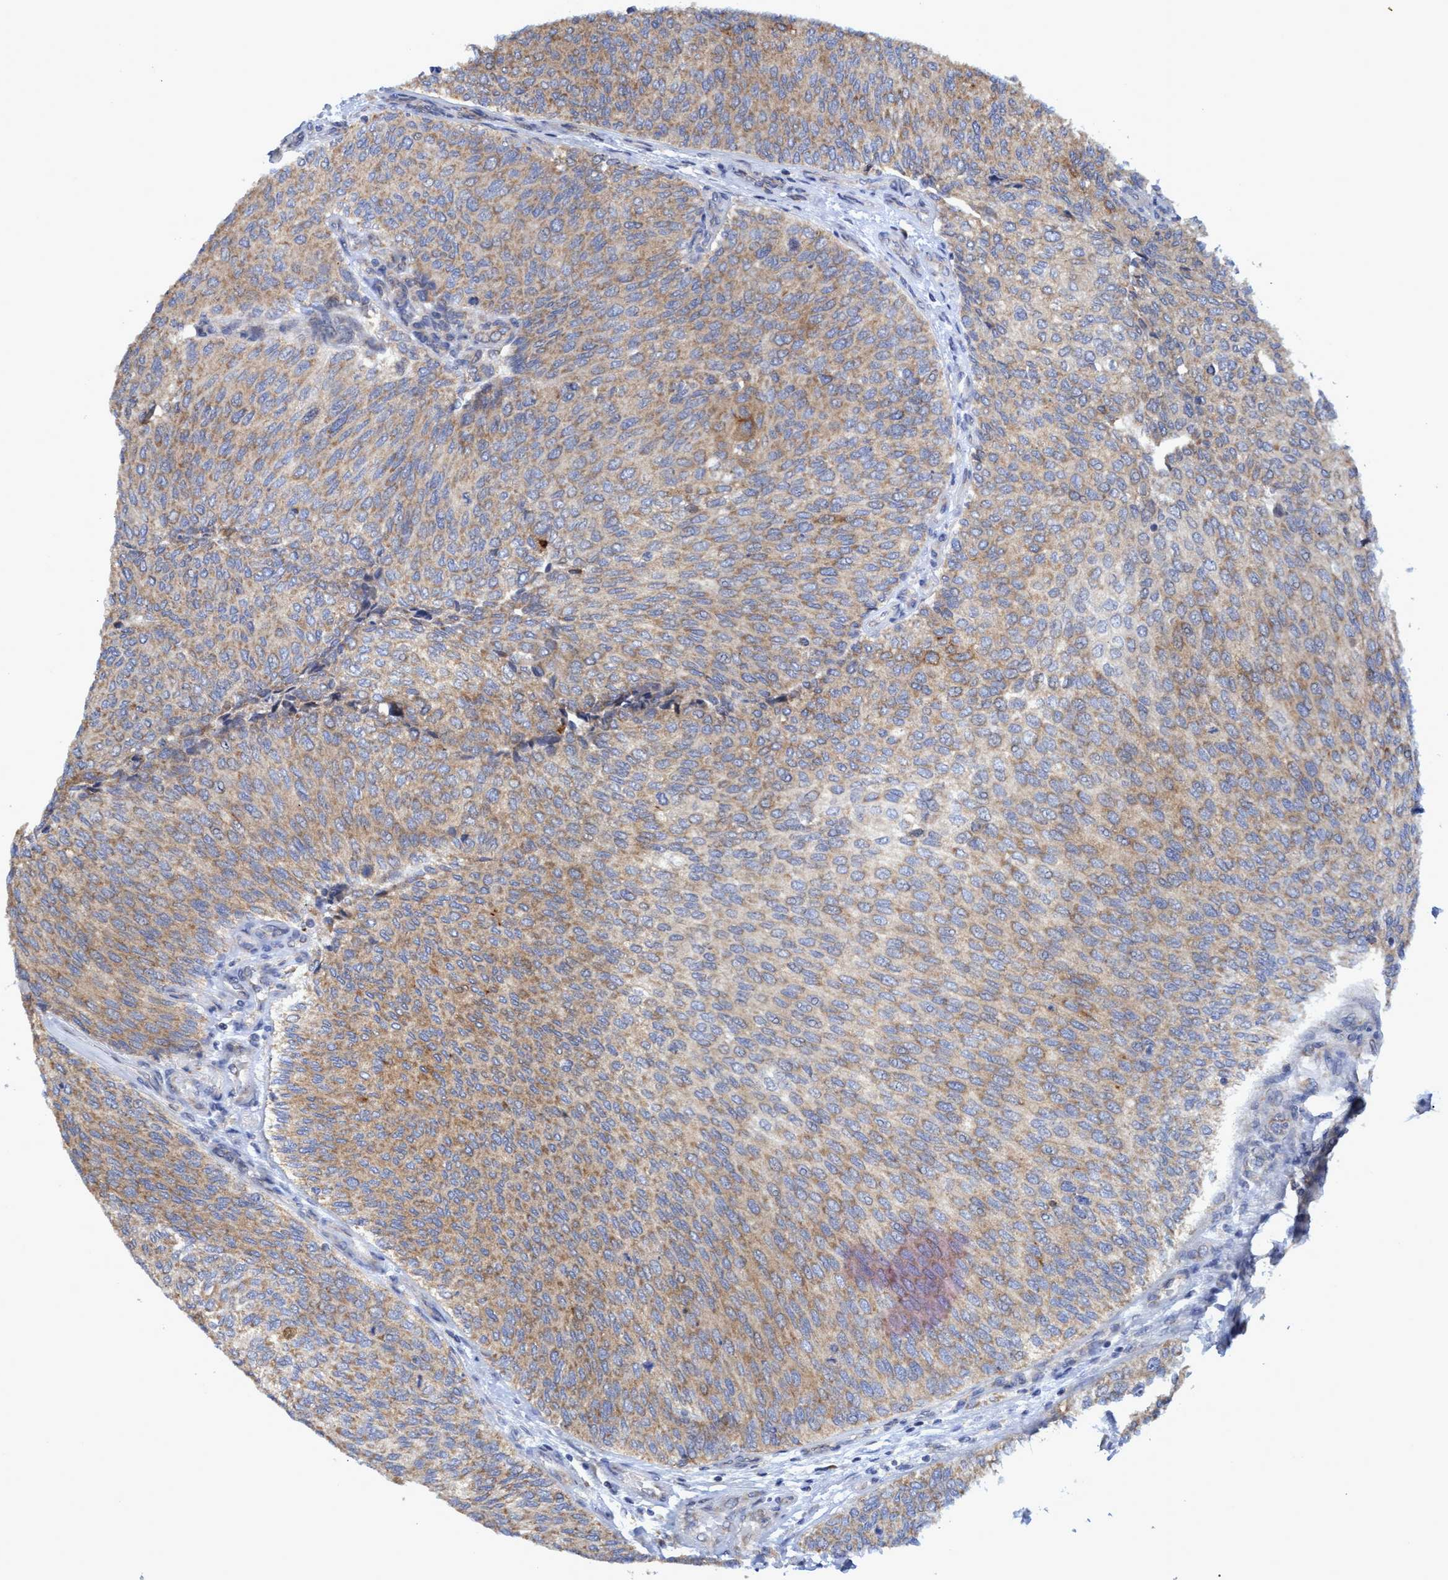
{"staining": {"intensity": "weak", "quantity": ">75%", "location": "cytoplasmic/membranous"}, "tissue": "urothelial cancer", "cell_type": "Tumor cells", "image_type": "cancer", "snomed": [{"axis": "morphology", "description": "Urothelial carcinoma, Low grade"}, {"axis": "topography", "description": "Urinary bladder"}], "caption": "There is low levels of weak cytoplasmic/membranous expression in tumor cells of low-grade urothelial carcinoma, as demonstrated by immunohistochemical staining (brown color).", "gene": "NAT16", "patient": {"sex": "female", "age": 79}}